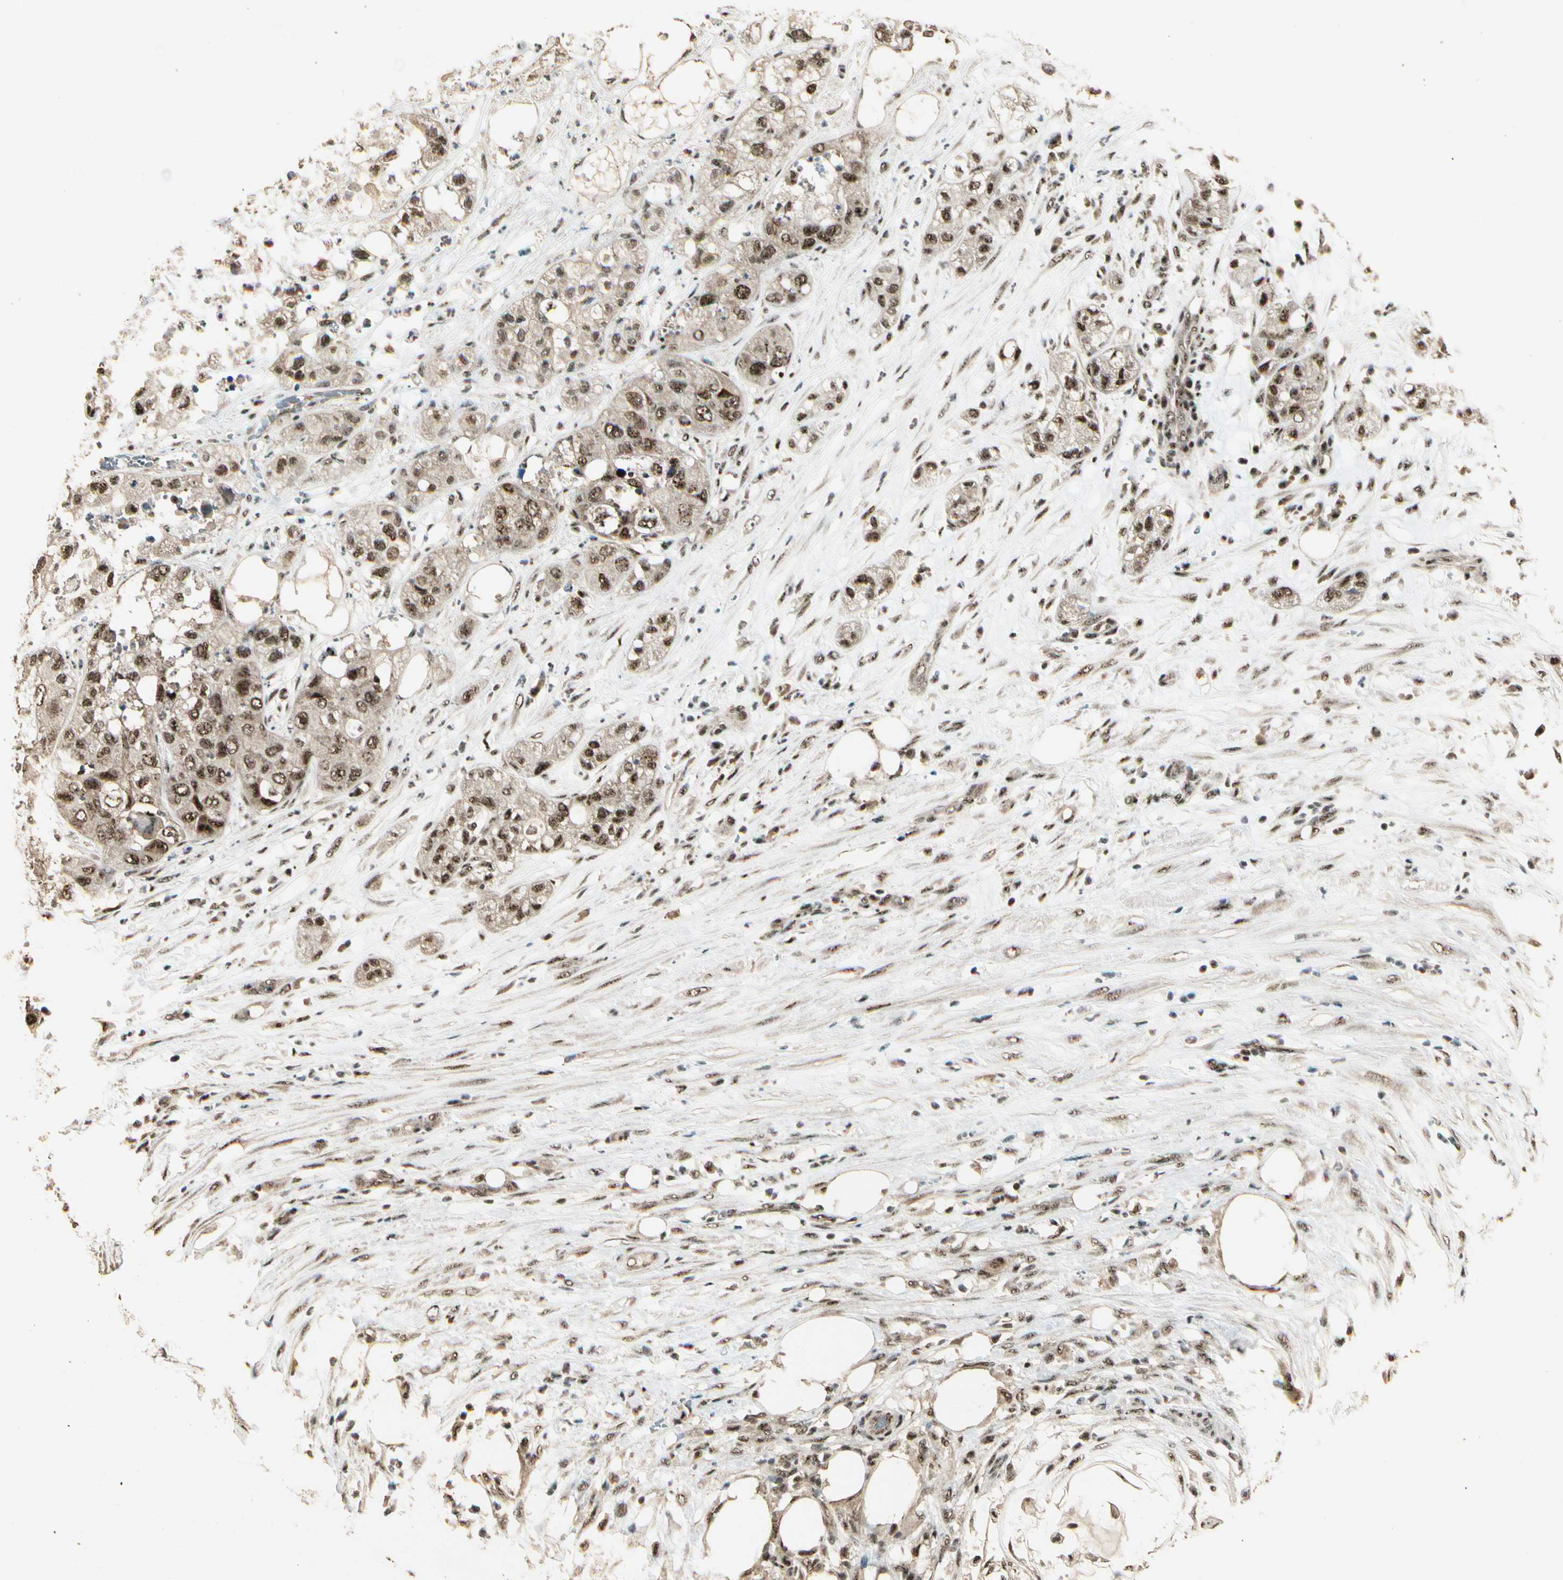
{"staining": {"intensity": "moderate", "quantity": ">75%", "location": "cytoplasmic/membranous,nuclear"}, "tissue": "pancreatic cancer", "cell_type": "Tumor cells", "image_type": "cancer", "snomed": [{"axis": "morphology", "description": "Adenocarcinoma, NOS"}, {"axis": "topography", "description": "Pancreas"}], "caption": "The histopathology image demonstrates immunohistochemical staining of pancreatic cancer. There is moderate cytoplasmic/membranous and nuclear staining is appreciated in approximately >75% of tumor cells. (Brightfield microscopy of DAB IHC at high magnification).", "gene": "RBM25", "patient": {"sex": "female", "age": 78}}